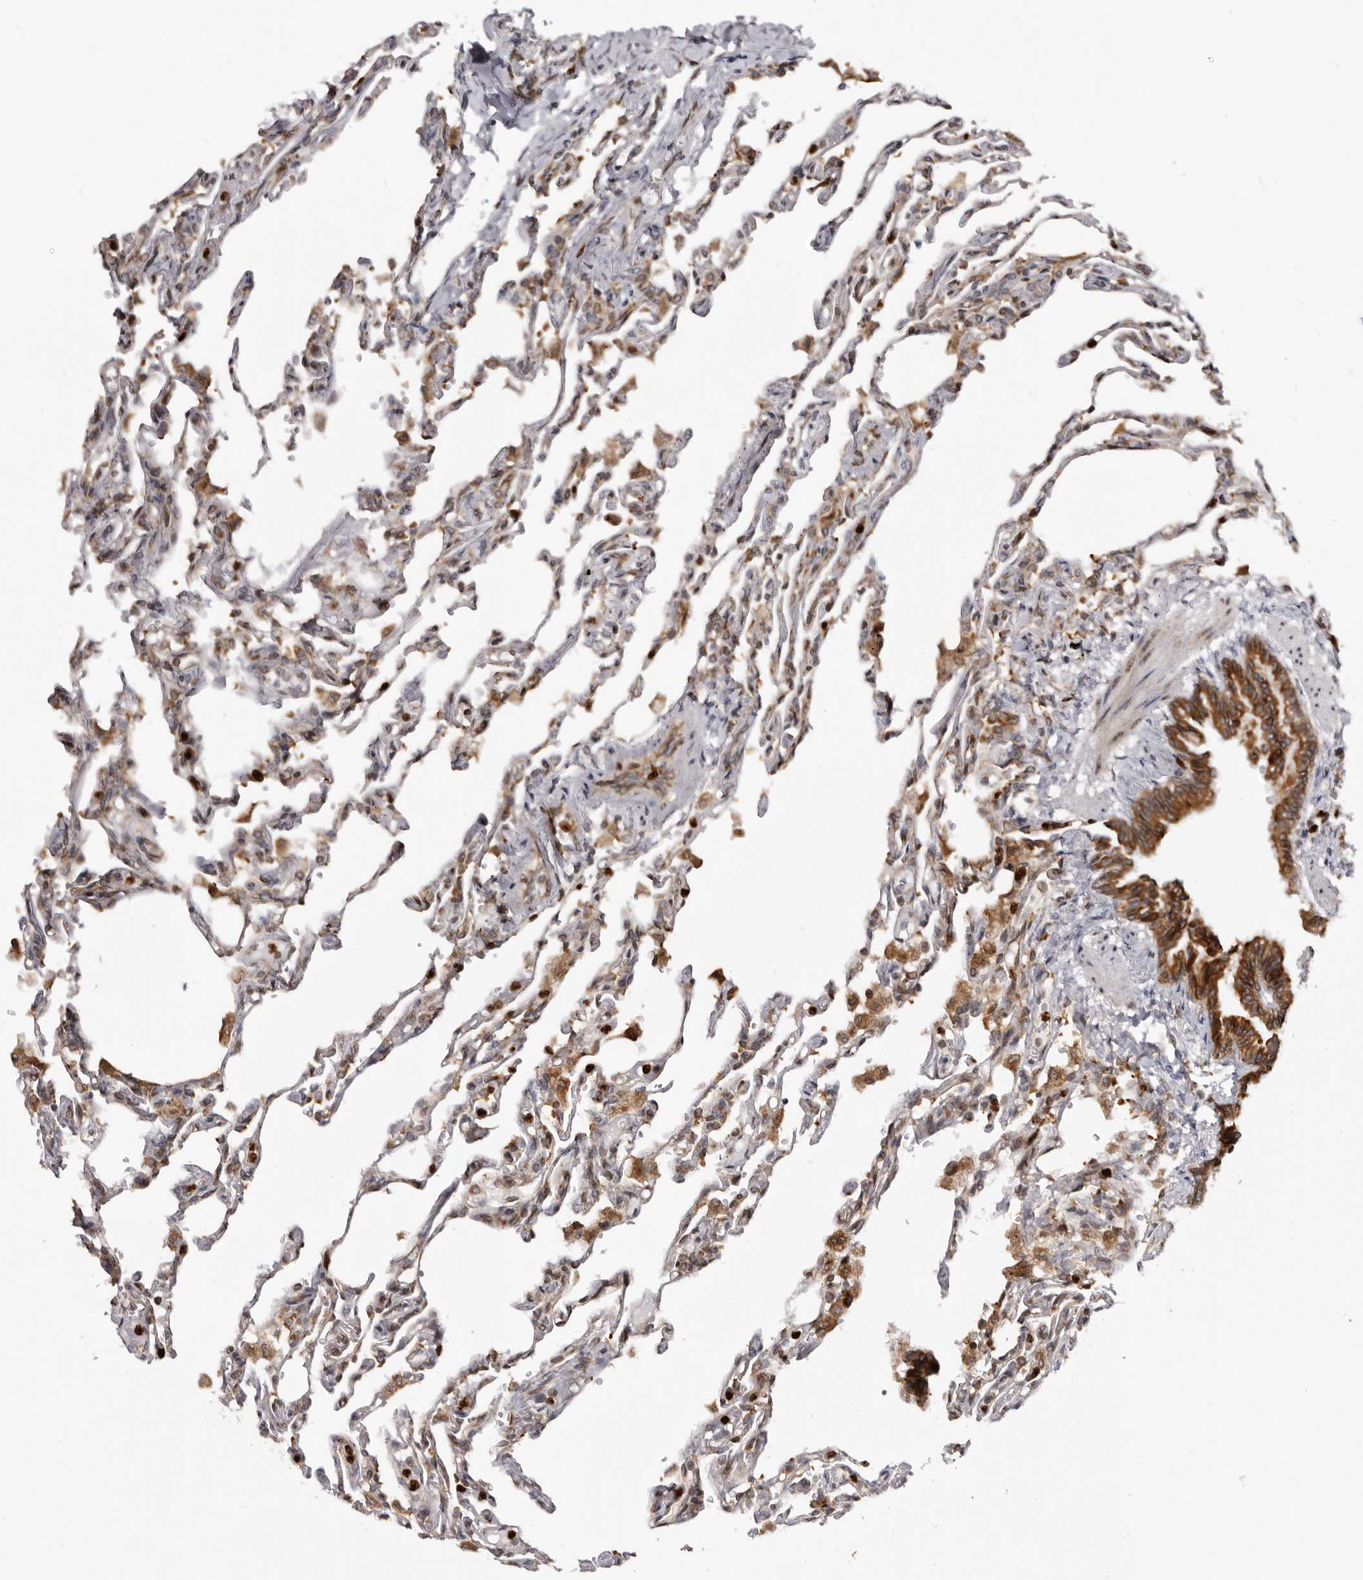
{"staining": {"intensity": "moderate", "quantity": ">75%", "location": "cytoplasmic/membranous"}, "tissue": "lung", "cell_type": "Alveolar cells", "image_type": "normal", "snomed": [{"axis": "morphology", "description": "Normal tissue, NOS"}, {"axis": "topography", "description": "Lung"}], "caption": "The histopathology image demonstrates immunohistochemical staining of benign lung. There is moderate cytoplasmic/membranous expression is present in approximately >75% of alveolar cells.", "gene": "C4orf3", "patient": {"sex": "male", "age": 21}}